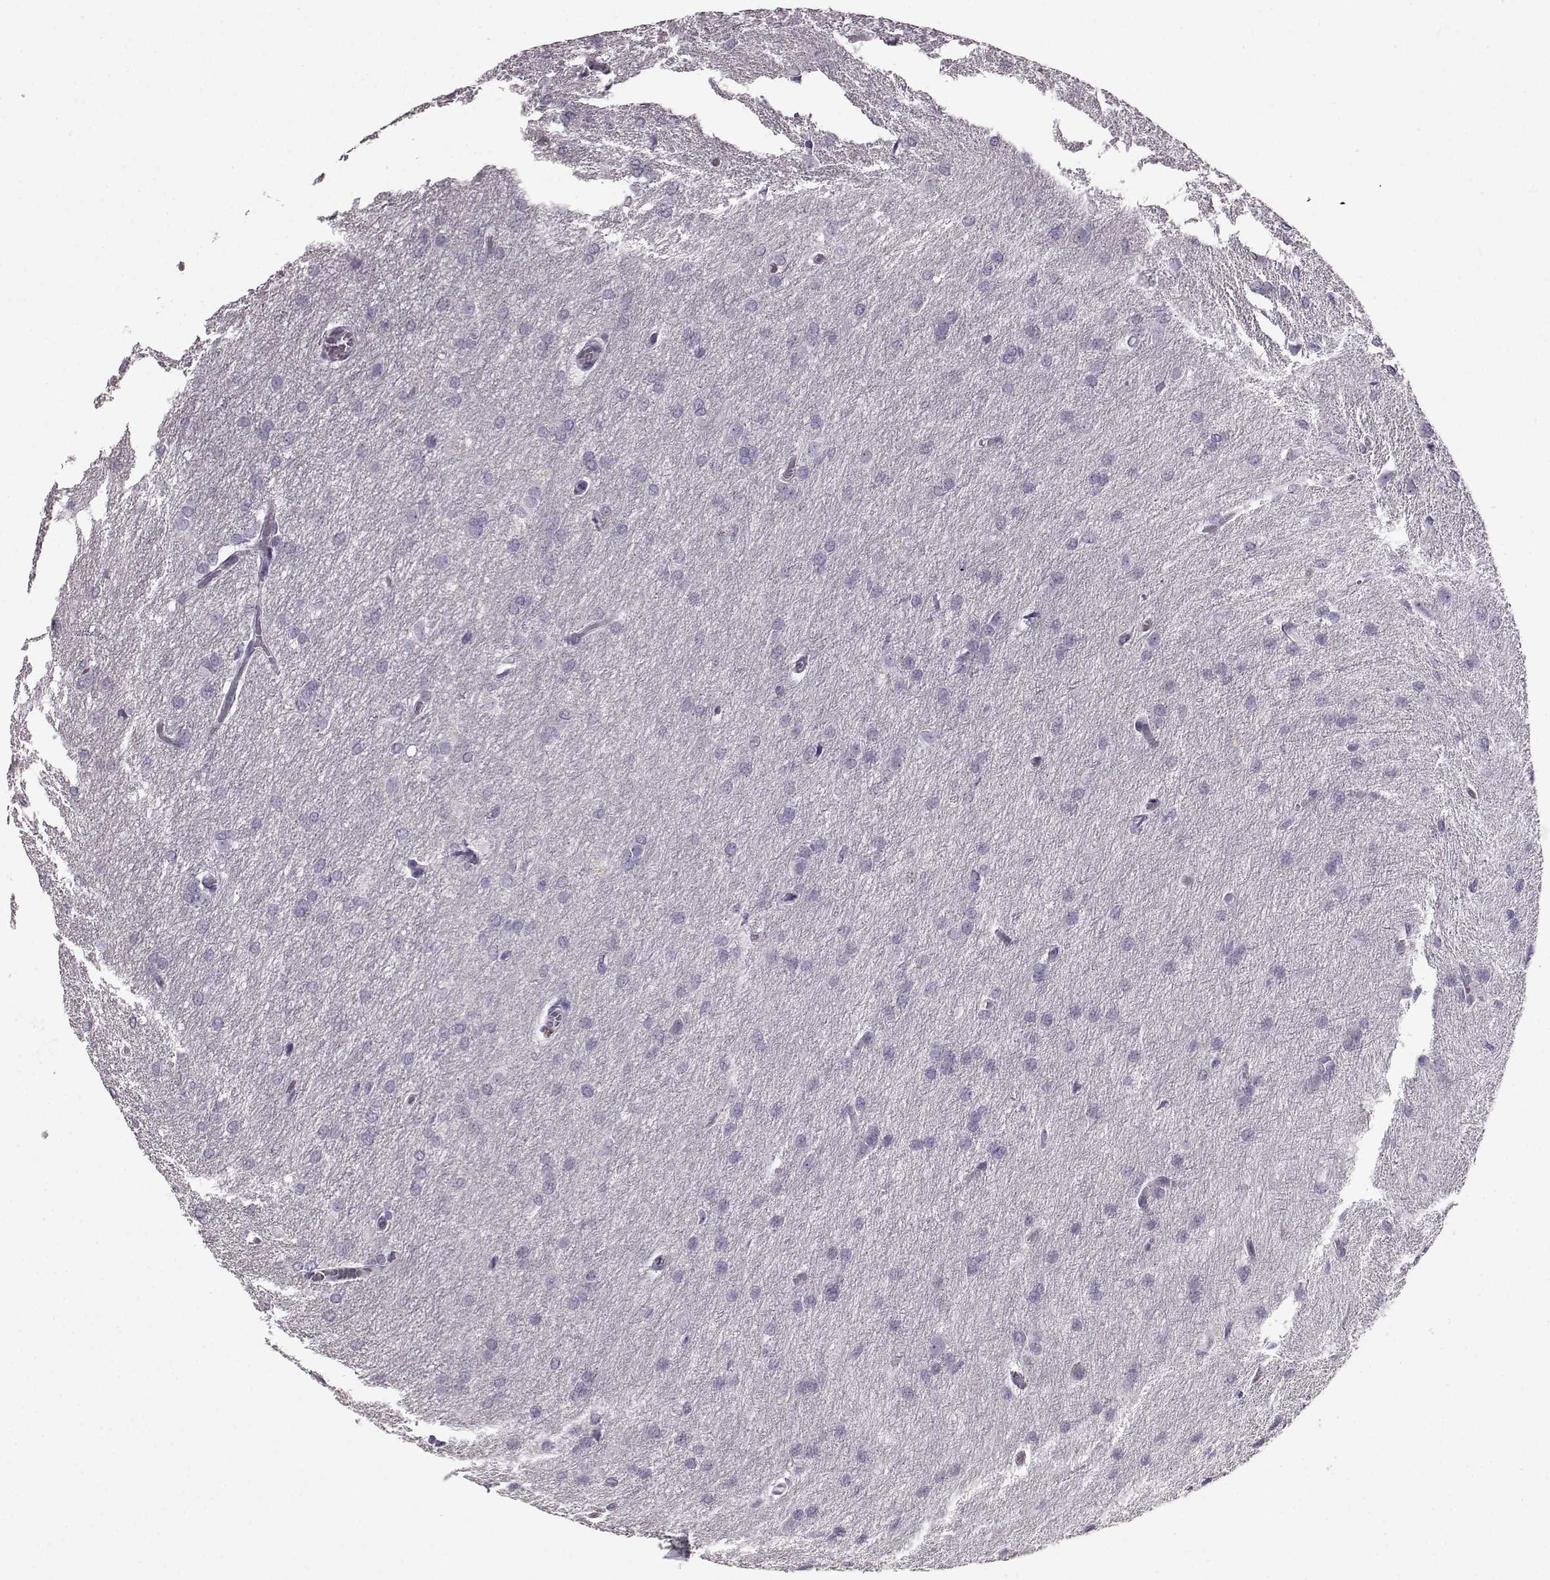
{"staining": {"intensity": "negative", "quantity": "none", "location": "none"}, "tissue": "glioma", "cell_type": "Tumor cells", "image_type": "cancer", "snomed": [{"axis": "morphology", "description": "Glioma, malignant, High grade"}, {"axis": "topography", "description": "Brain"}], "caption": "This is an immunohistochemistry micrograph of human malignant high-grade glioma. There is no expression in tumor cells.", "gene": "AIPL1", "patient": {"sex": "male", "age": 68}}